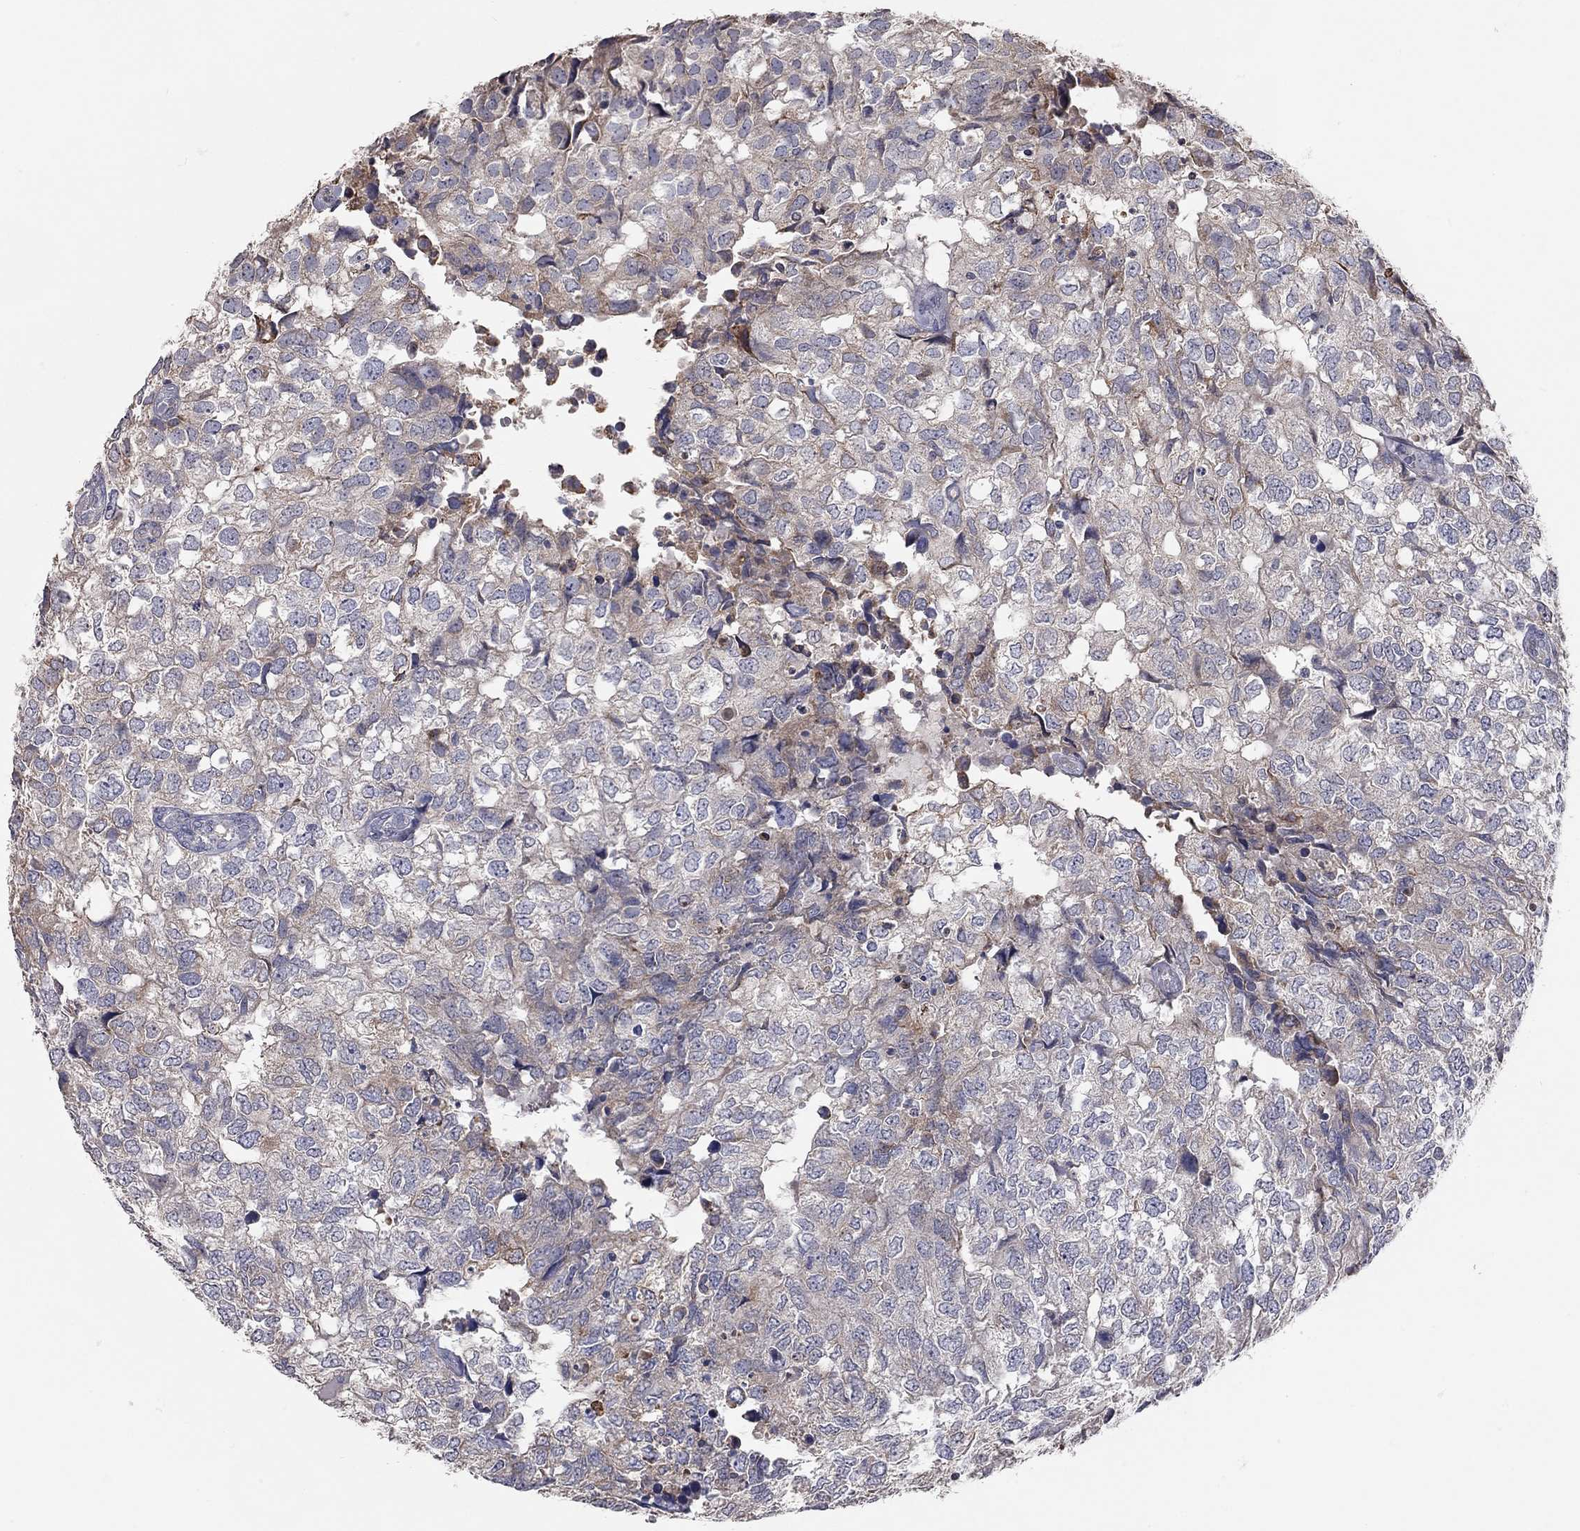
{"staining": {"intensity": "weak", "quantity": "<25%", "location": "cytoplasmic/membranous"}, "tissue": "breast cancer", "cell_type": "Tumor cells", "image_type": "cancer", "snomed": [{"axis": "morphology", "description": "Duct carcinoma"}, {"axis": "topography", "description": "Breast"}], "caption": "Immunohistochemical staining of invasive ductal carcinoma (breast) shows no significant expression in tumor cells.", "gene": "XAGE2", "patient": {"sex": "female", "age": 30}}